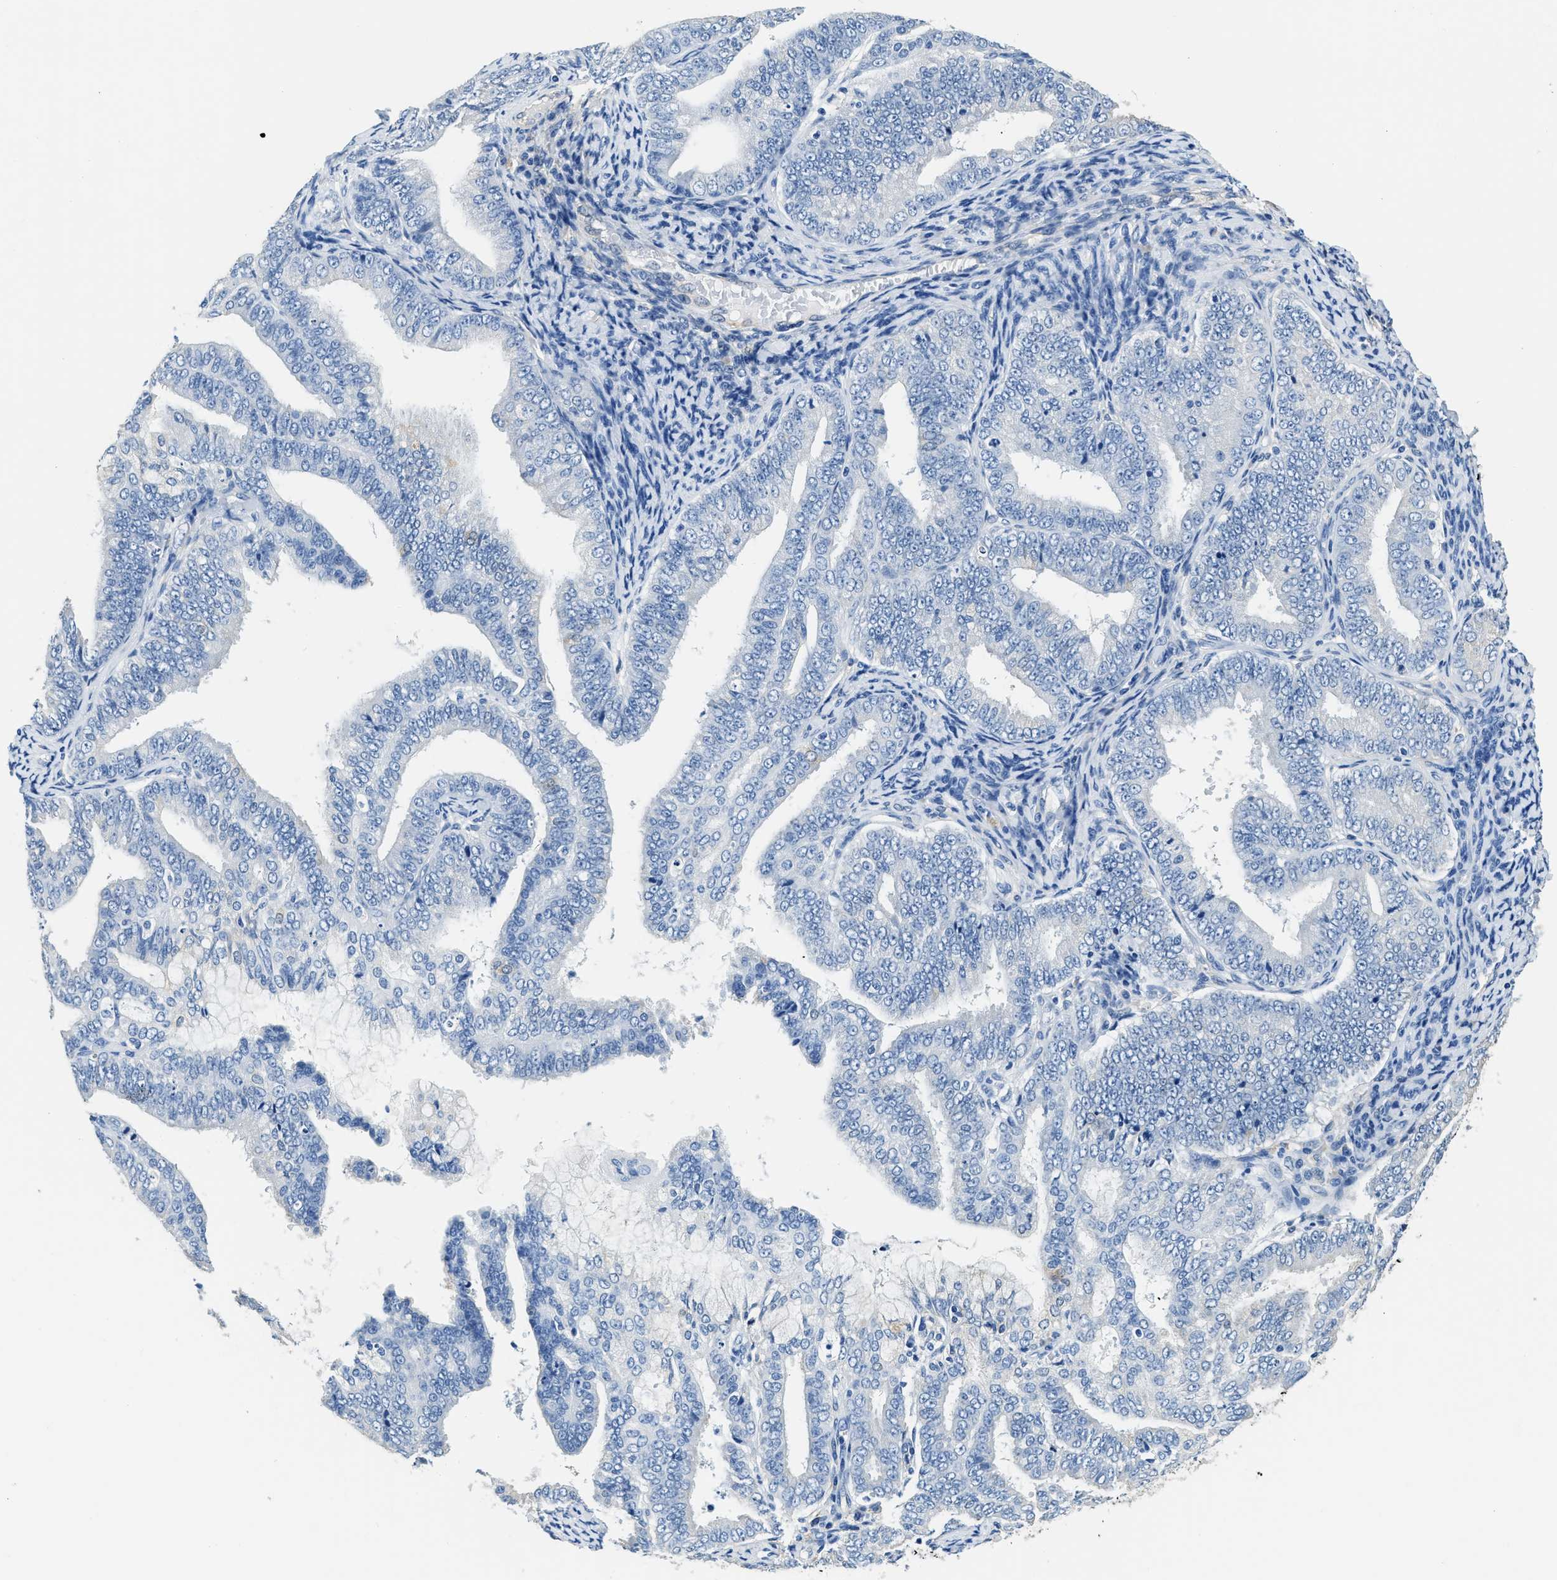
{"staining": {"intensity": "negative", "quantity": "none", "location": "none"}, "tissue": "endometrial cancer", "cell_type": "Tumor cells", "image_type": "cancer", "snomed": [{"axis": "morphology", "description": "Adenocarcinoma, NOS"}, {"axis": "topography", "description": "Endometrium"}], "caption": "DAB immunohistochemical staining of human endometrial cancer (adenocarcinoma) shows no significant staining in tumor cells.", "gene": "ZDHHC13", "patient": {"sex": "female", "age": 63}}